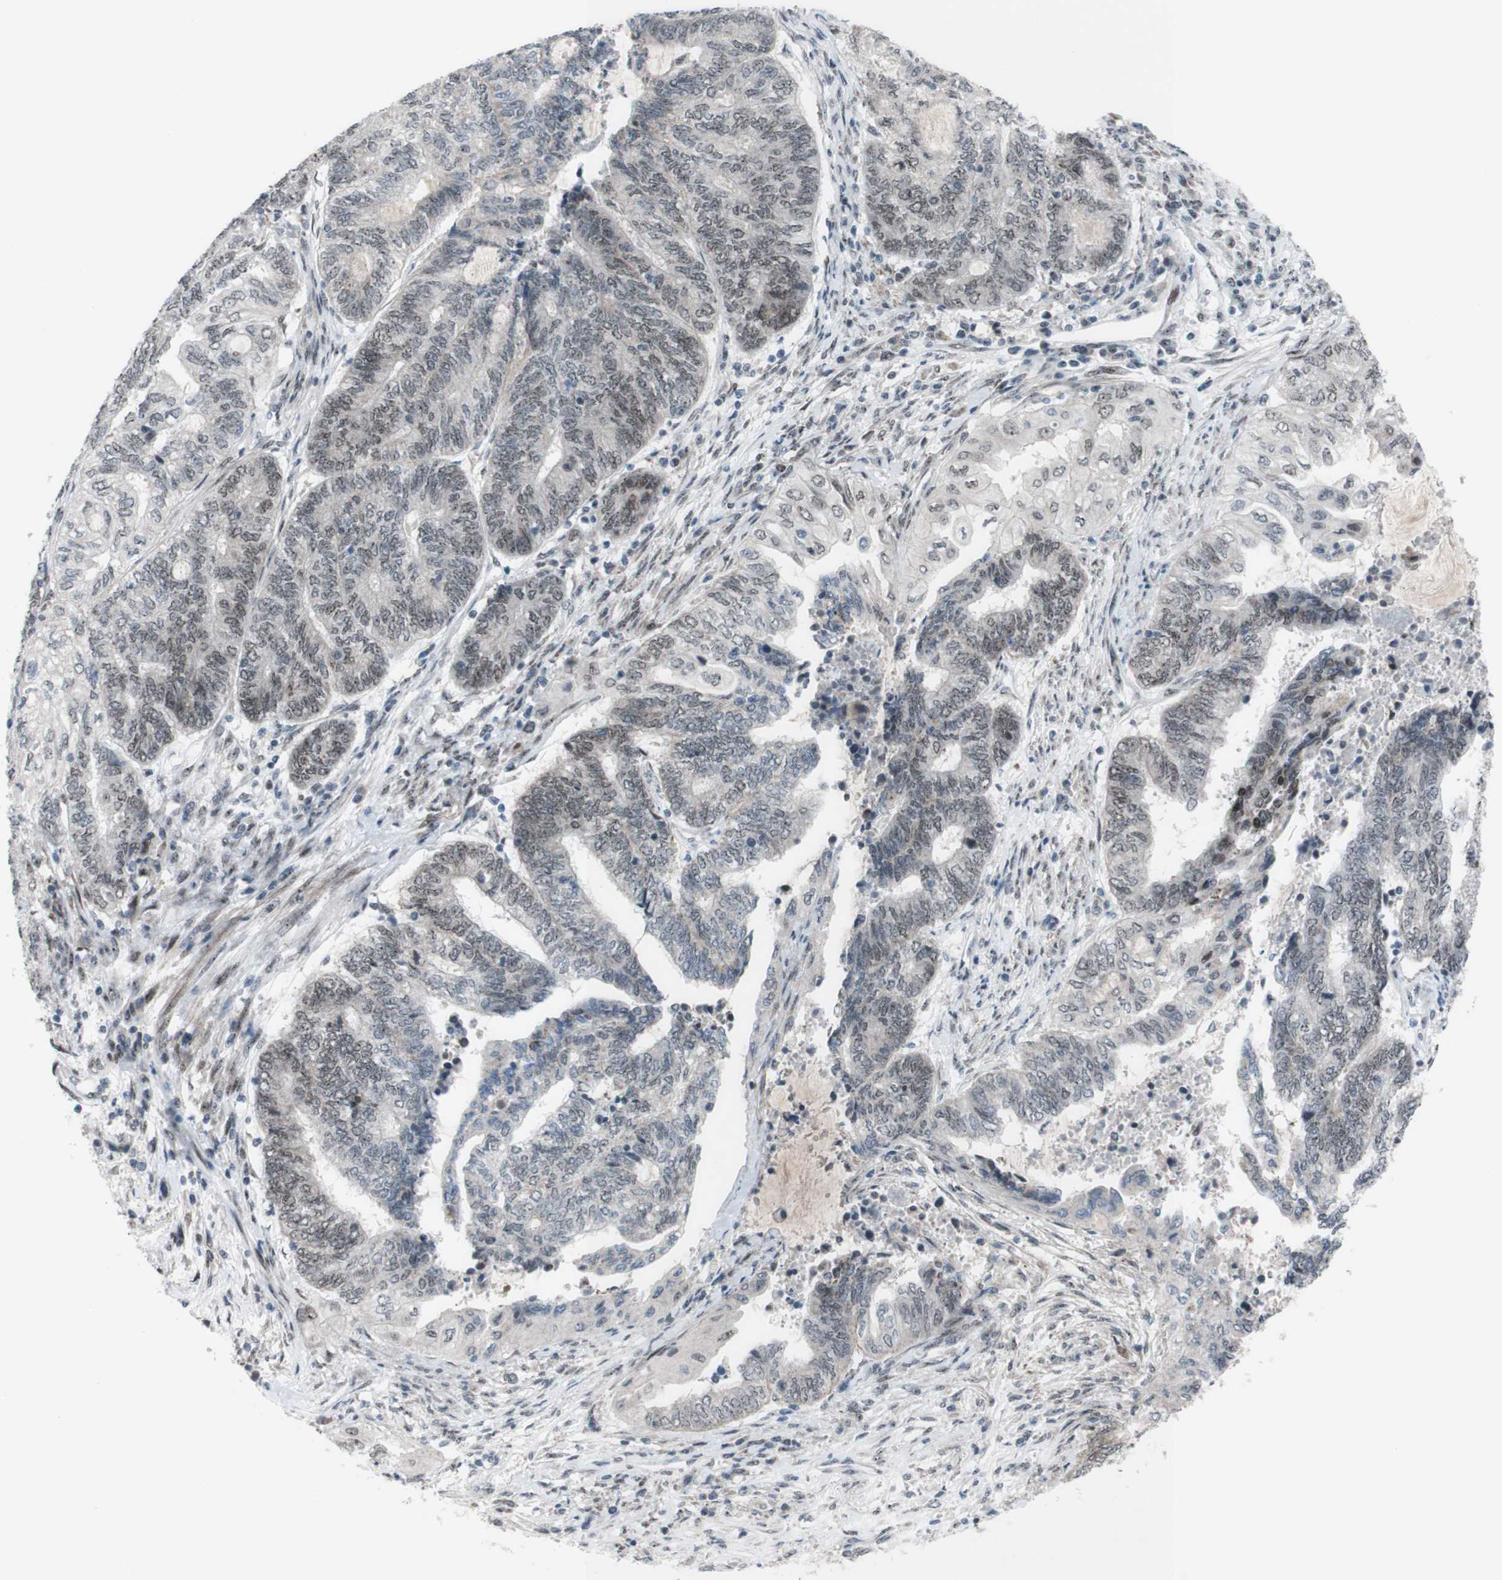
{"staining": {"intensity": "weak", "quantity": ">75%", "location": "nuclear"}, "tissue": "endometrial cancer", "cell_type": "Tumor cells", "image_type": "cancer", "snomed": [{"axis": "morphology", "description": "Adenocarcinoma, NOS"}, {"axis": "topography", "description": "Uterus"}, {"axis": "topography", "description": "Endometrium"}], "caption": "Protein staining by IHC reveals weak nuclear staining in approximately >75% of tumor cells in endometrial cancer.", "gene": "POLR1A", "patient": {"sex": "female", "age": 70}}